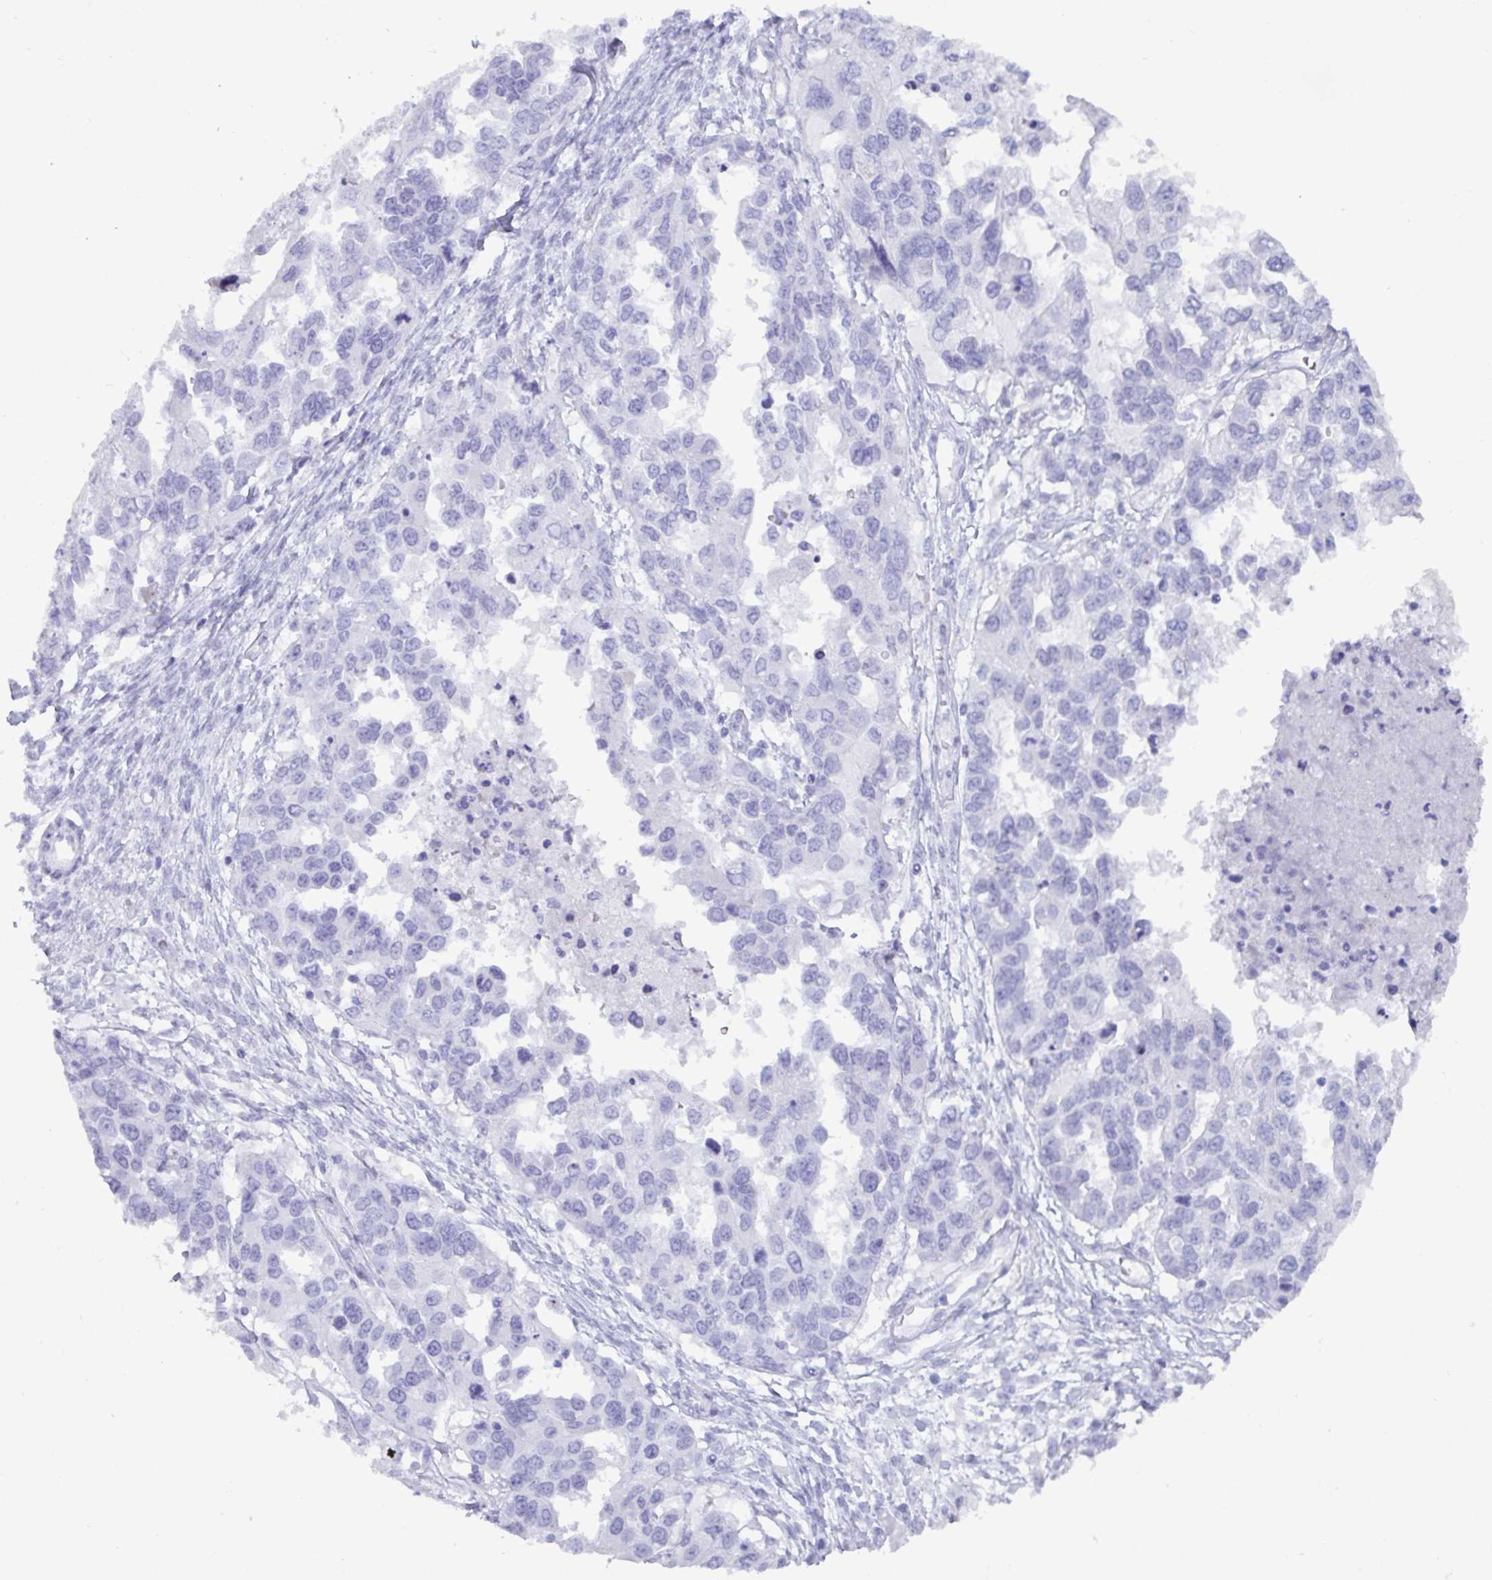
{"staining": {"intensity": "negative", "quantity": "none", "location": "none"}, "tissue": "ovarian cancer", "cell_type": "Tumor cells", "image_type": "cancer", "snomed": [{"axis": "morphology", "description": "Cystadenocarcinoma, serous, NOS"}, {"axis": "topography", "description": "Ovary"}], "caption": "Human ovarian cancer stained for a protein using IHC exhibits no positivity in tumor cells.", "gene": "C4orf33", "patient": {"sex": "female", "age": 53}}